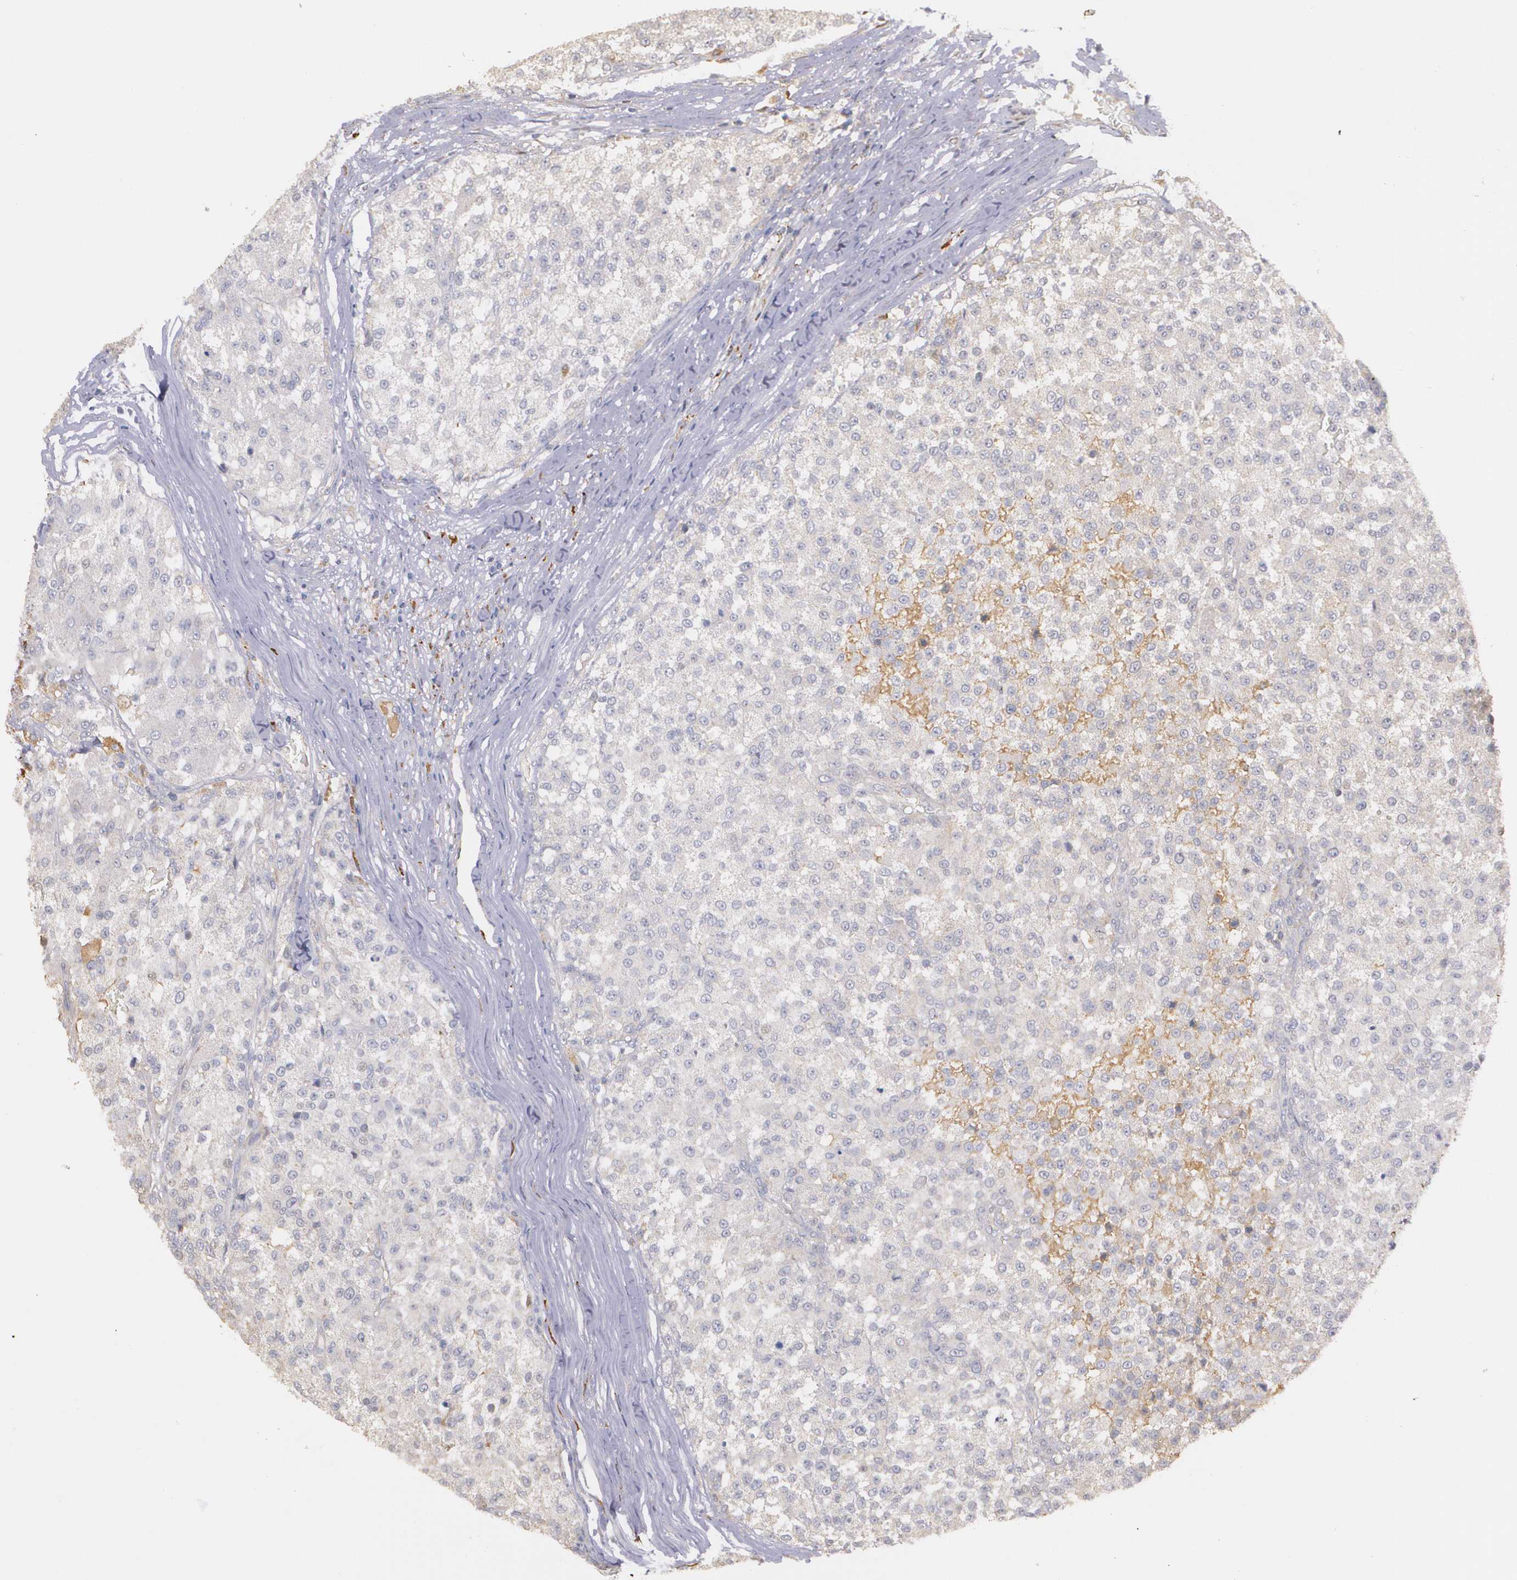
{"staining": {"intensity": "weak", "quantity": "<25%", "location": "cytoplasmic/membranous"}, "tissue": "testis cancer", "cell_type": "Tumor cells", "image_type": "cancer", "snomed": [{"axis": "morphology", "description": "Seminoma, NOS"}, {"axis": "topography", "description": "Testis"}], "caption": "Immunohistochemistry histopathology image of neoplastic tissue: human testis cancer (seminoma) stained with DAB demonstrates no significant protein positivity in tumor cells. The staining is performed using DAB (3,3'-diaminobenzidine) brown chromogen with nuclei counter-stained in using hematoxylin.", "gene": "AMBP", "patient": {"sex": "male", "age": 59}}